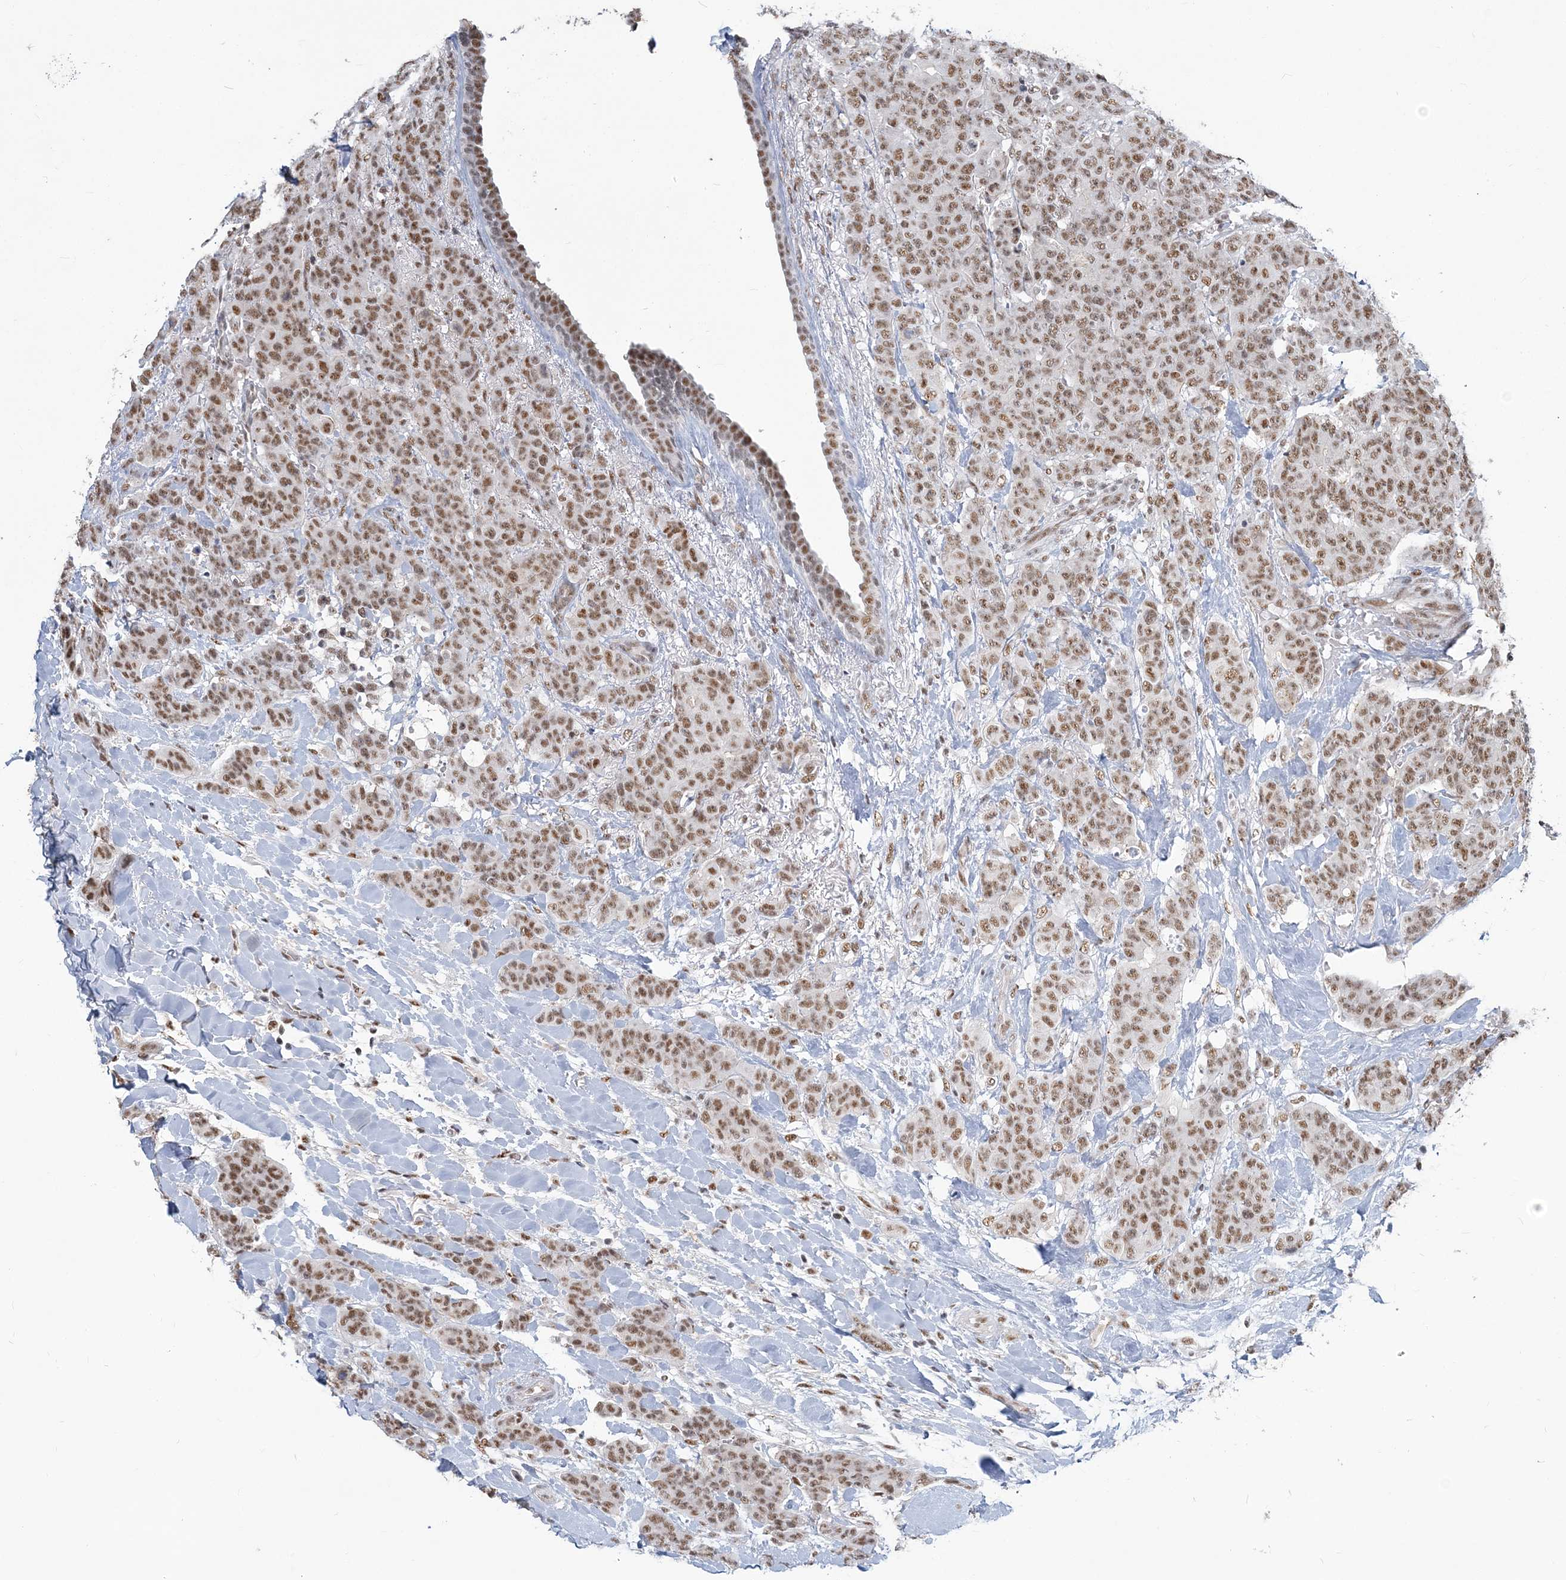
{"staining": {"intensity": "moderate", "quantity": ">75%", "location": "nuclear"}, "tissue": "breast cancer", "cell_type": "Tumor cells", "image_type": "cancer", "snomed": [{"axis": "morphology", "description": "Duct carcinoma"}, {"axis": "topography", "description": "Breast"}], "caption": "Infiltrating ductal carcinoma (breast) stained for a protein (brown) shows moderate nuclear positive positivity in approximately >75% of tumor cells.", "gene": "PLRG1", "patient": {"sex": "female", "age": 40}}